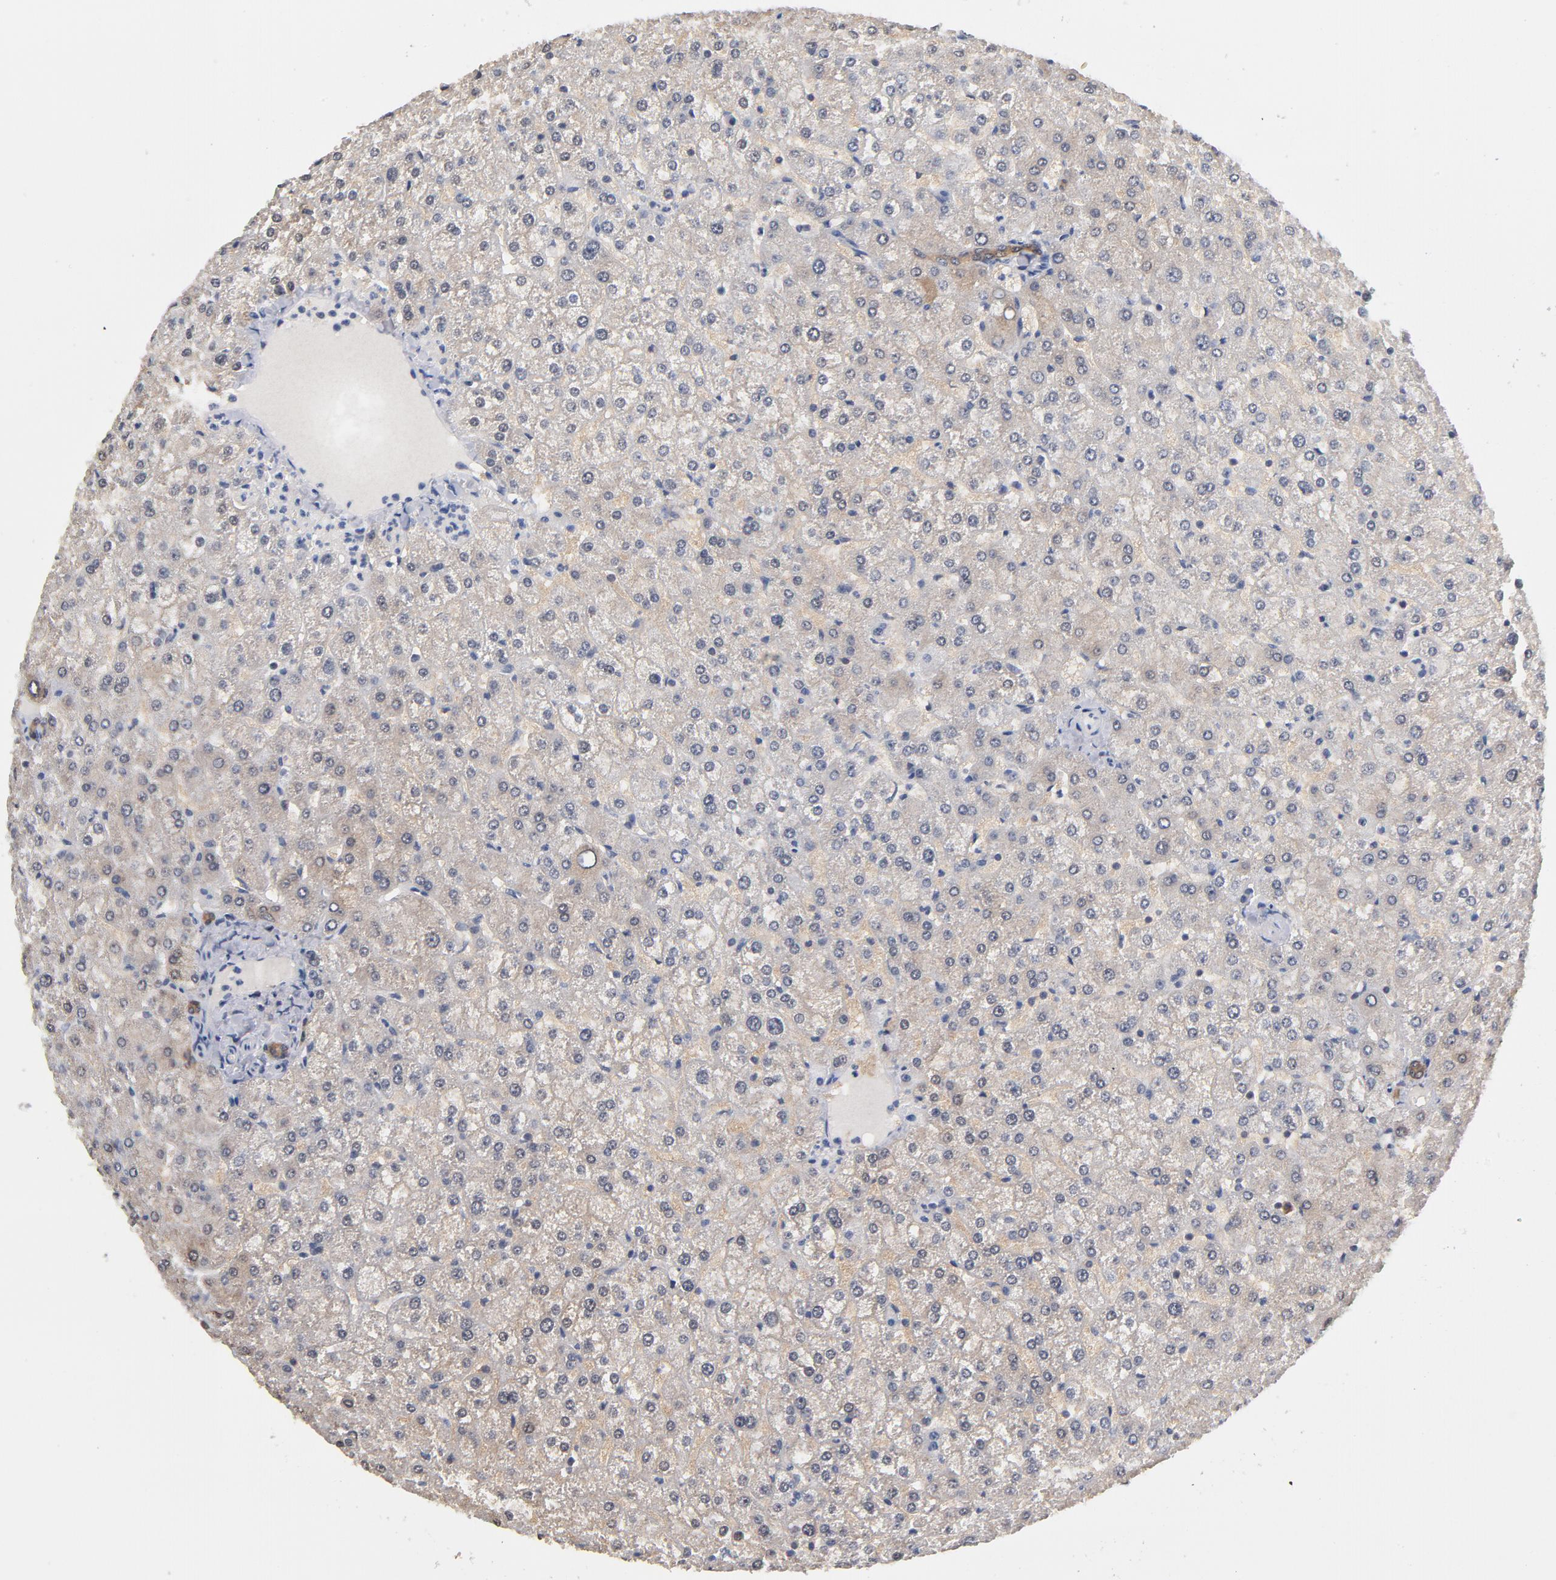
{"staining": {"intensity": "weak", "quantity": ">75%", "location": "cytoplasmic/membranous"}, "tissue": "liver", "cell_type": "Cholangiocytes", "image_type": "normal", "snomed": [{"axis": "morphology", "description": "Normal tissue, NOS"}, {"axis": "topography", "description": "Liver"}], "caption": "Immunohistochemical staining of benign human liver shows >75% levels of weak cytoplasmic/membranous protein expression in approximately >75% of cholangiocytes.", "gene": "MIF", "patient": {"sex": "female", "age": 32}}